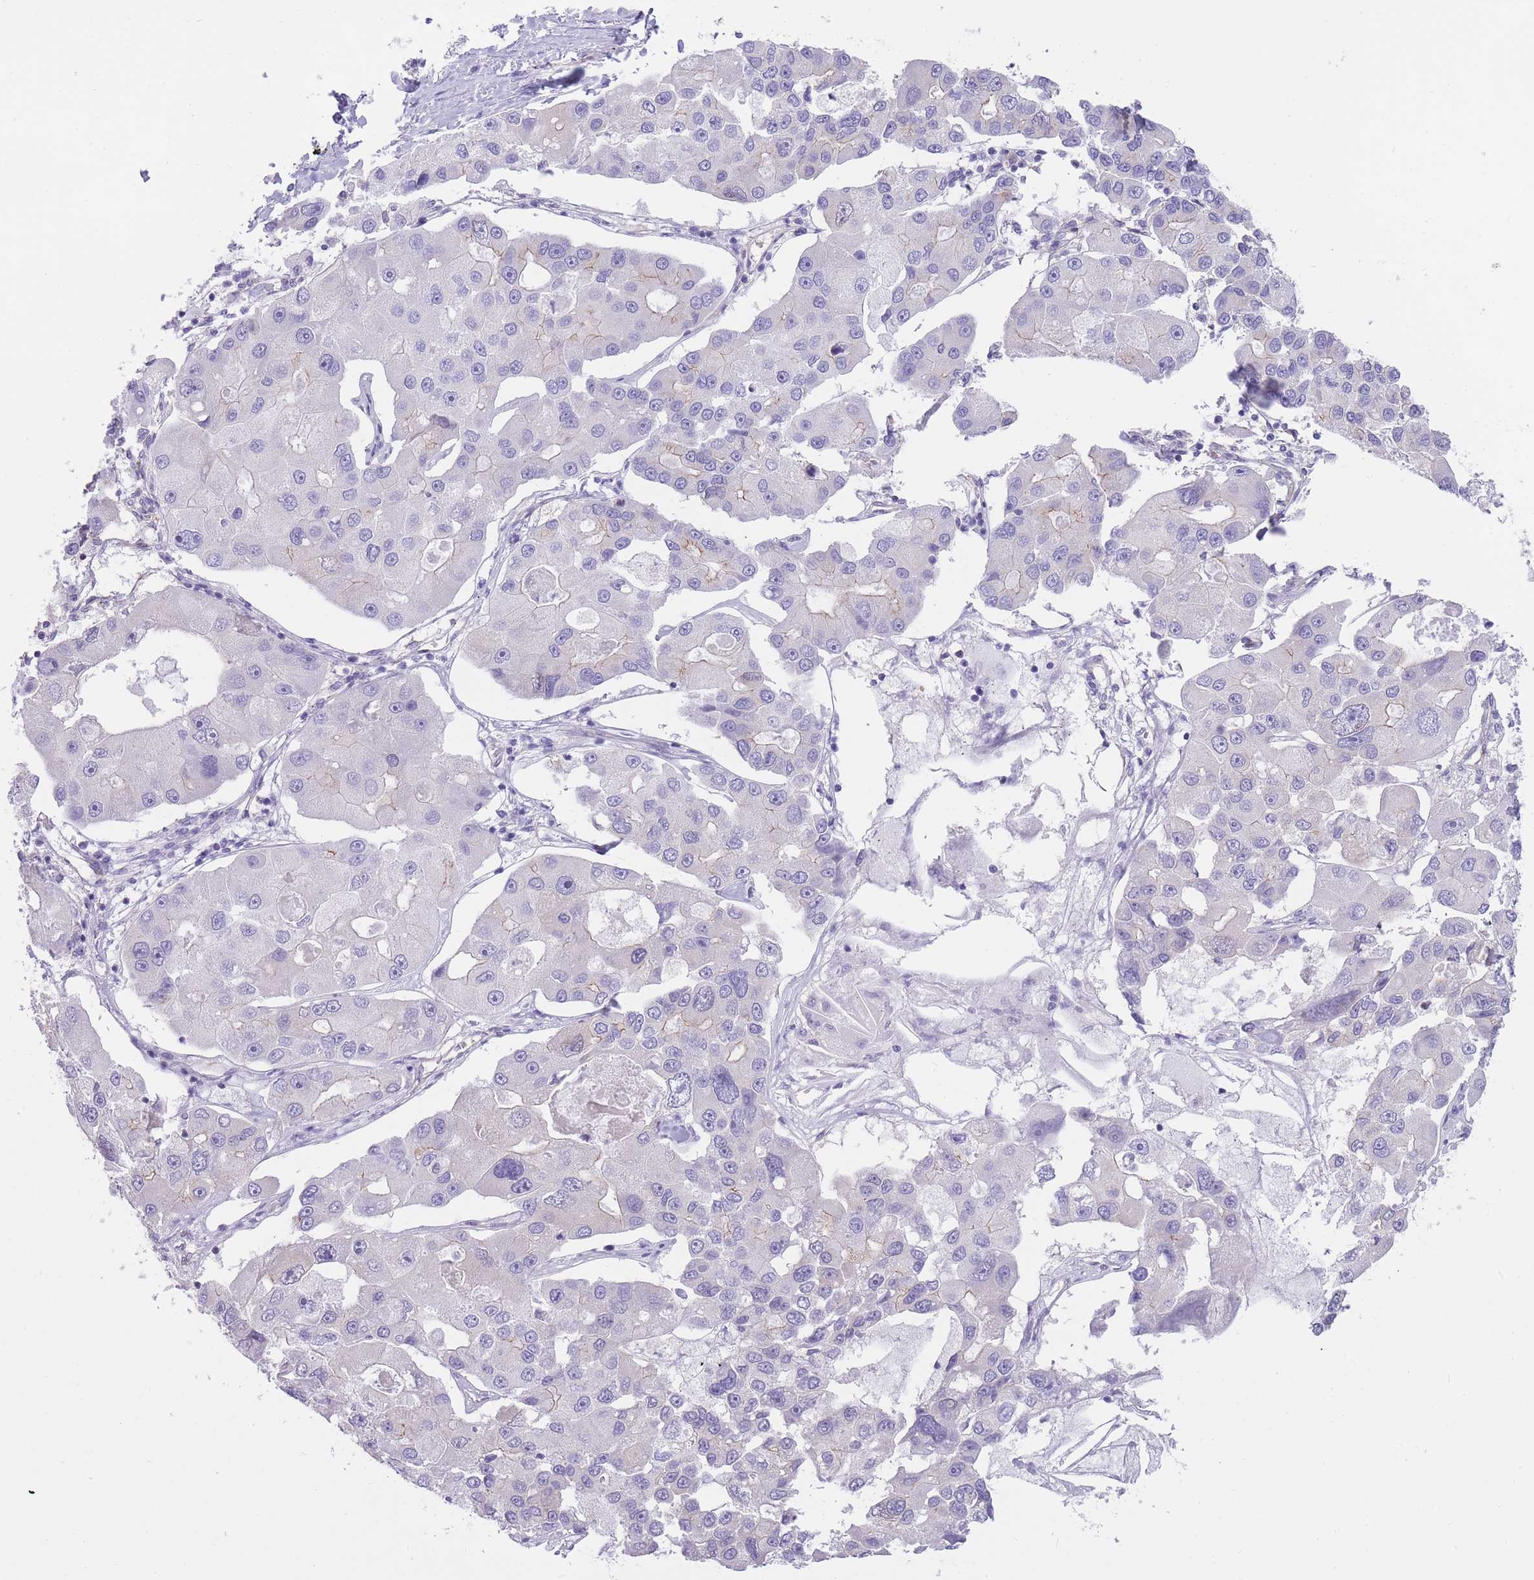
{"staining": {"intensity": "negative", "quantity": "none", "location": "none"}, "tissue": "lung cancer", "cell_type": "Tumor cells", "image_type": "cancer", "snomed": [{"axis": "morphology", "description": "Adenocarcinoma, NOS"}, {"axis": "topography", "description": "Lung"}], "caption": "Tumor cells show no significant positivity in lung adenocarcinoma.", "gene": "OR11H12", "patient": {"sex": "female", "age": 54}}